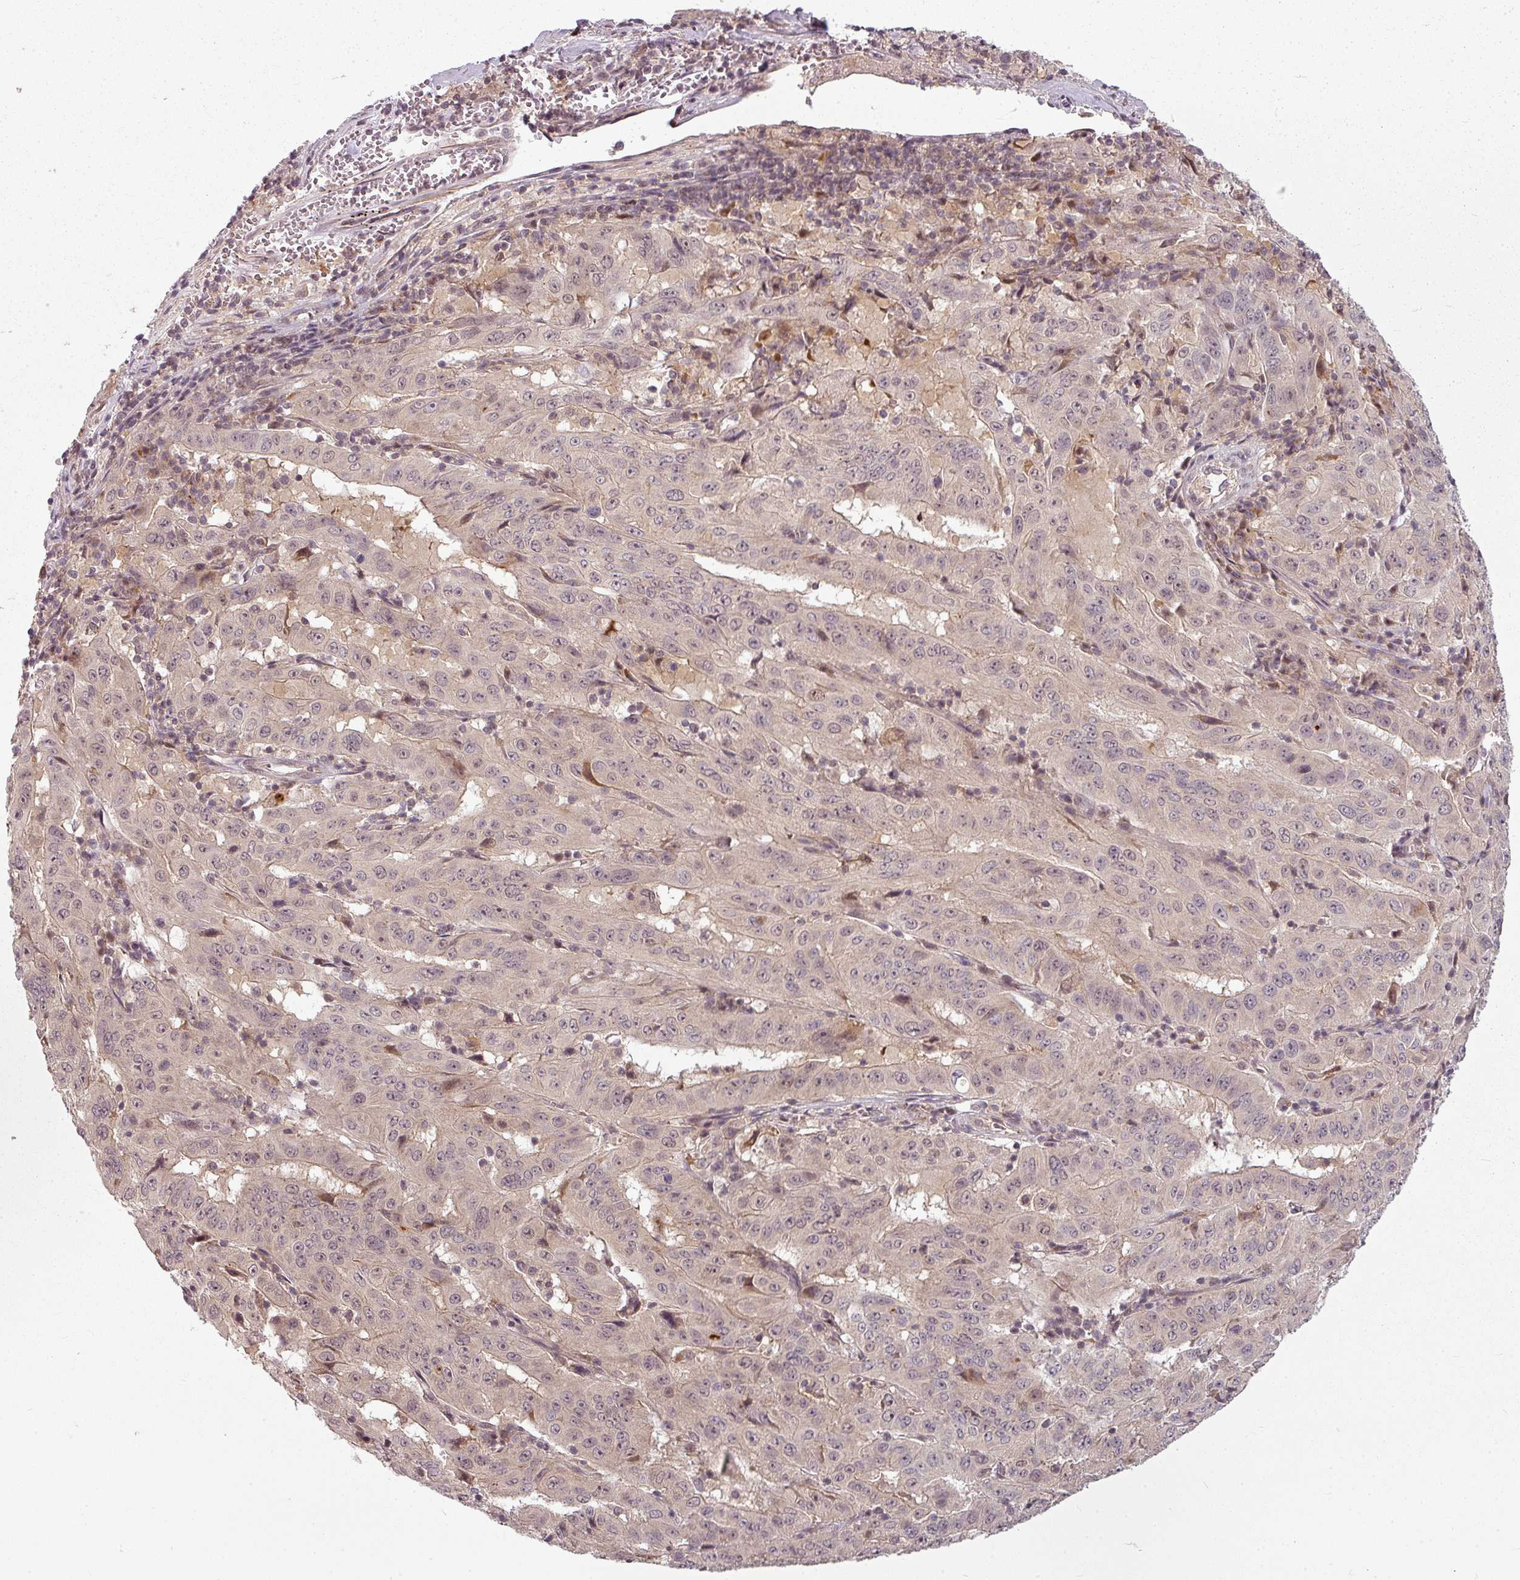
{"staining": {"intensity": "weak", "quantity": "25%-75%", "location": "cytoplasmic/membranous"}, "tissue": "pancreatic cancer", "cell_type": "Tumor cells", "image_type": "cancer", "snomed": [{"axis": "morphology", "description": "Adenocarcinoma, NOS"}, {"axis": "topography", "description": "Pancreas"}], "caption": "Protein expression analysis of pancreatic cancer (adenocarcinoma) reveals weak cytoplasmic/membranous positivity in approximately 25%-75% of tumor cells.", "gene": "CLIC1", "patient": {"sex": "male", "age": 63}}